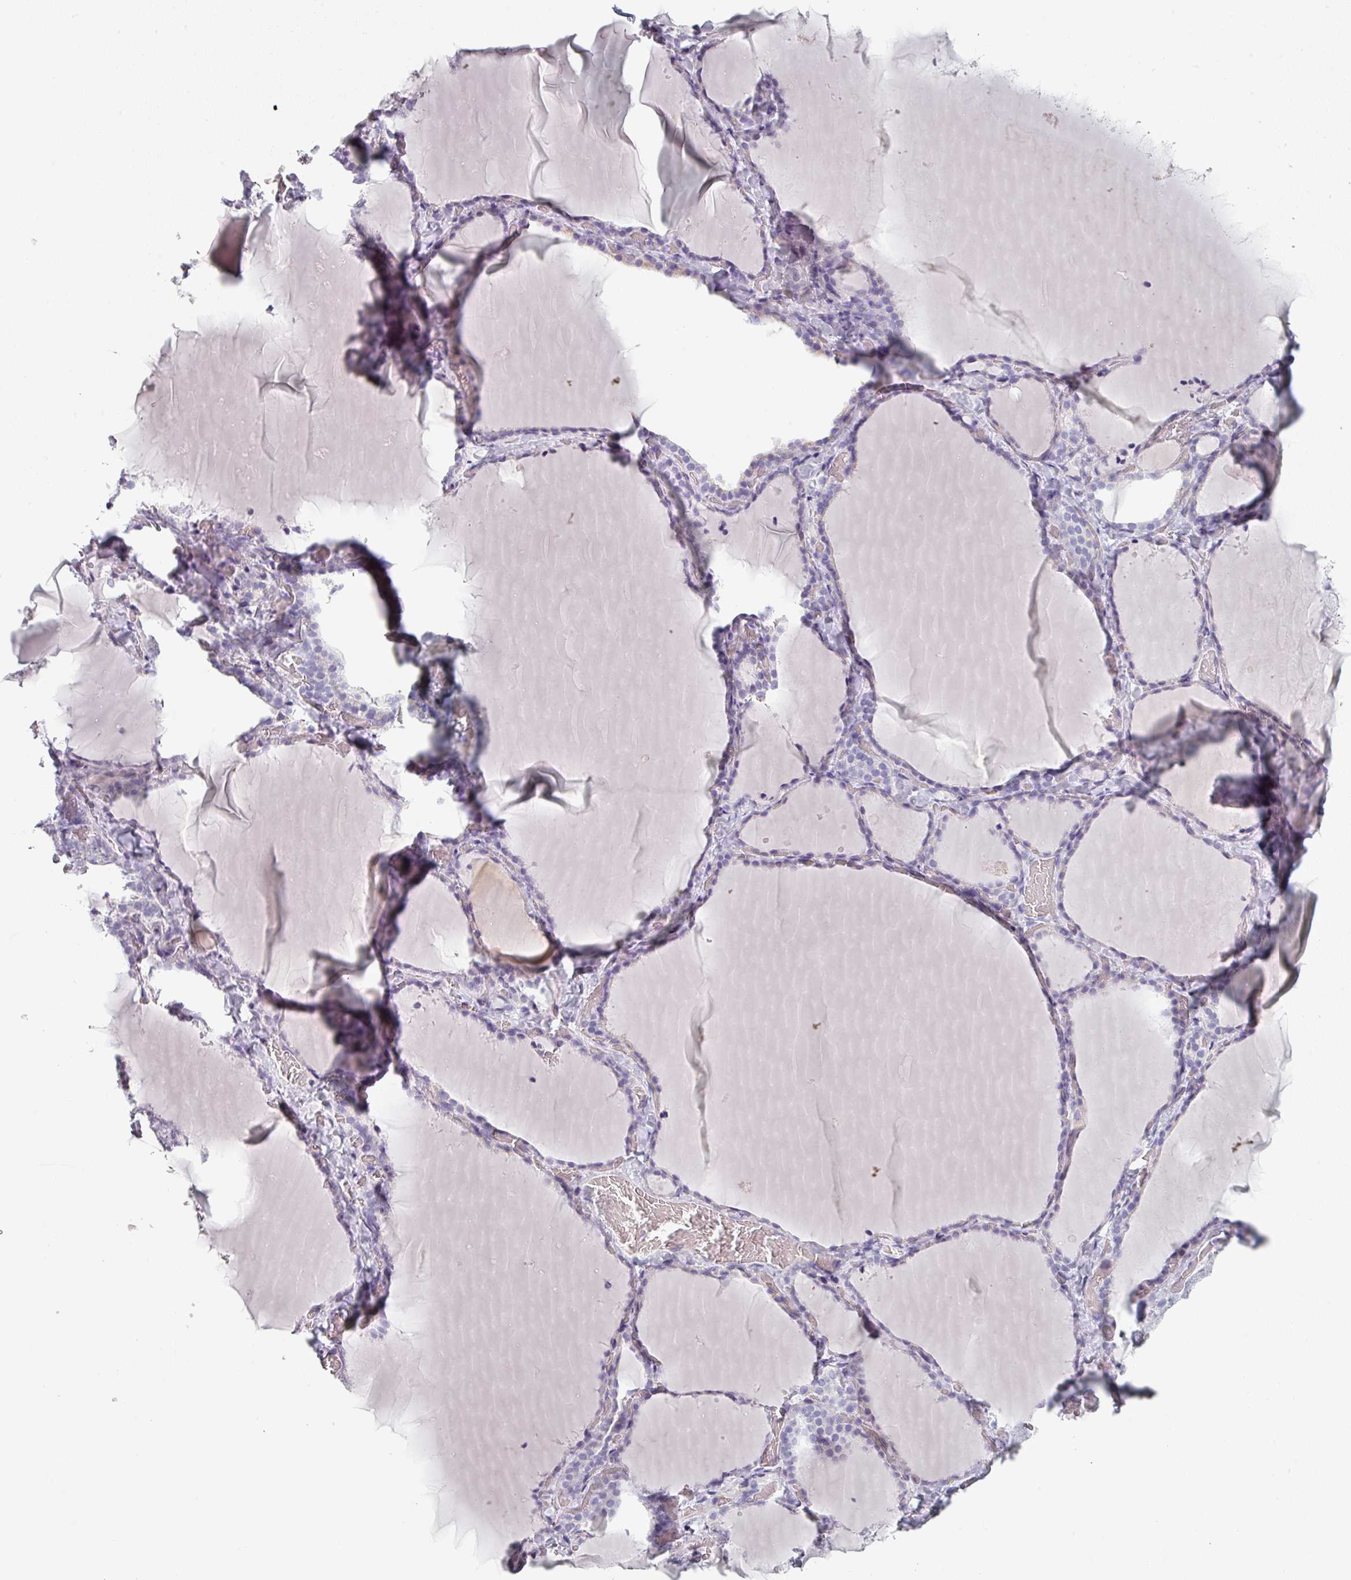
{"staining": {"intensity": "negative", "quantity": "none", "location": "none"}, "tissue": "thyroid gland", "cell_type": "Glandular cells", "image_type": "normal", "snomed": [{"axis": "morphology", "description": "Normal tissue, NOS"}, {"axis": "topography", "description": "Thyroid gland"}], "caption": "Immunohistochemistry histopathology image of unremarkable thyroid gland: human thyroid gland stained with DAB reveals no significant protein positivity in glandular cells.", "gene": "SLC35G2", "patient": {"sex": "female", "age": 22}}